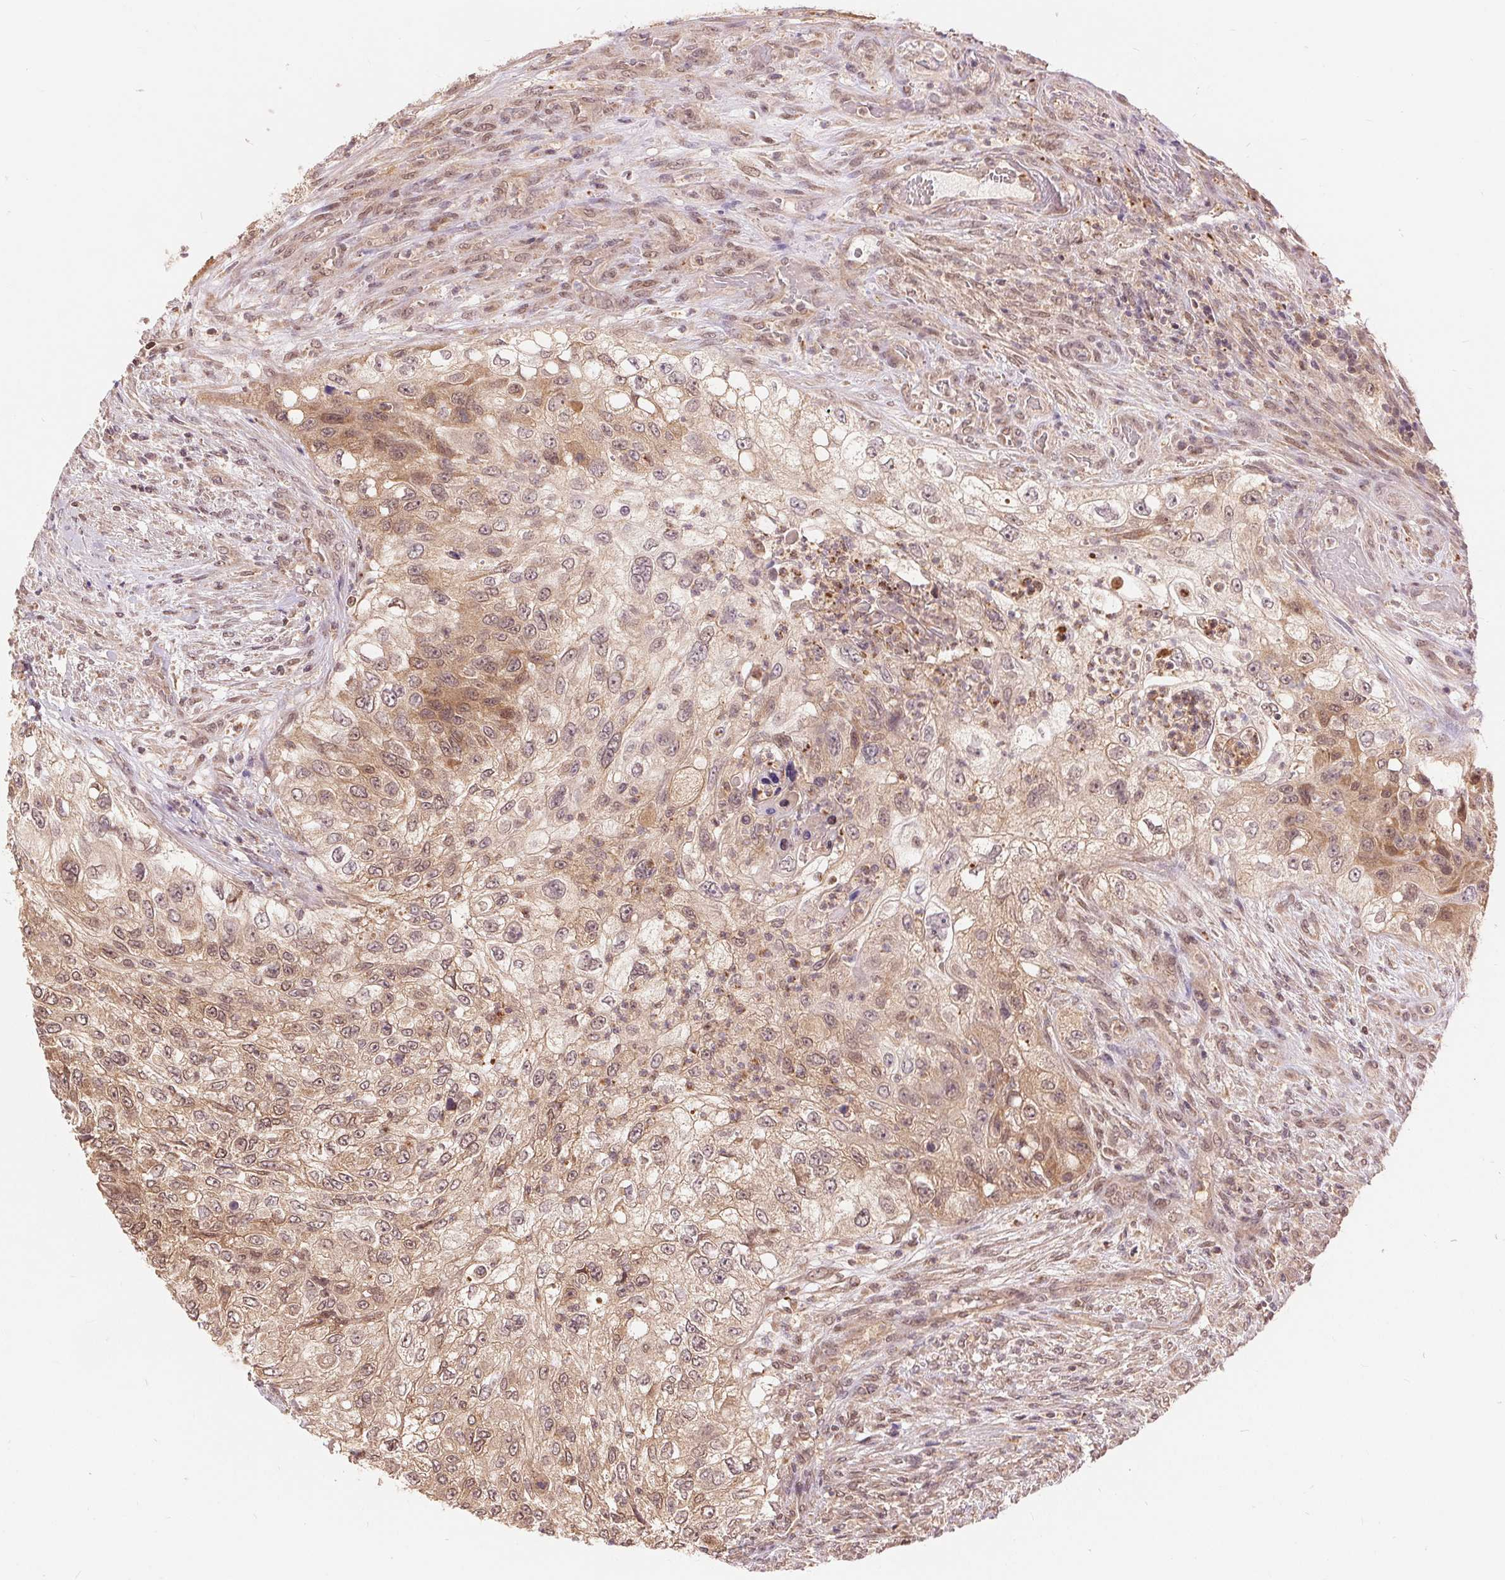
{"staining": {"intensity": "moderate", "quantity": ">75%", "location": "cytoplasmic/membranous,nuclear"}, "tissue": "urothelial cancer", "cell_type": "Tumor cells", "image_type": "cancer", "snomed": [{"axis": "morphology", "description": "Urothelial carcinoma, High grade"}, {"axis": "topography", "description": "Urinary bladder"}], "caption": "Immunohistochemical staining of urothelial cancer displays moderate cytoplasmic/membranous and nuclear protein staining in approximately >75% of tumor cells.", "gene": "TMEM273", "patient": {"sex": "female", "age": 60}}